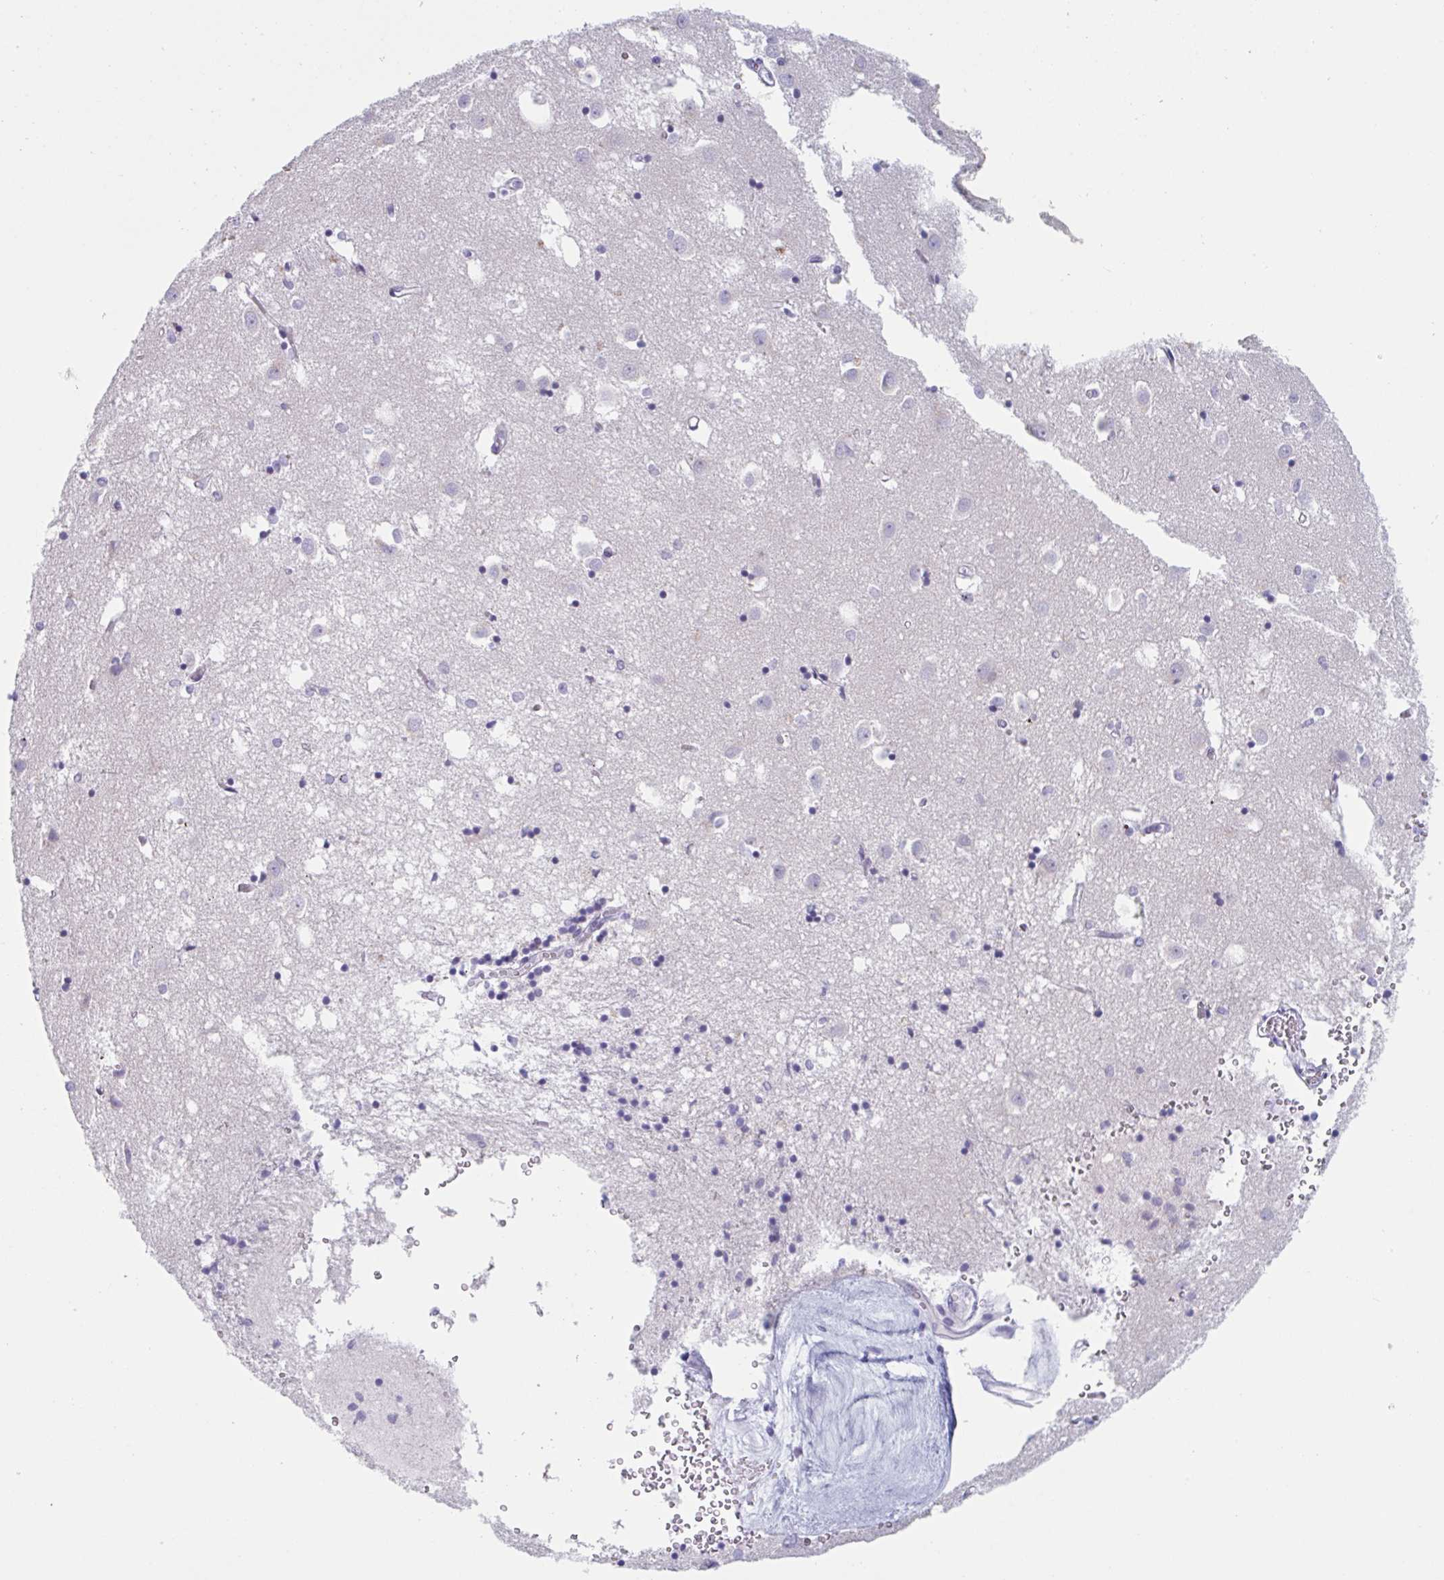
{"staining": {"intensity": "negative", "quantity": "none", "location": "none"}, "tissue": "caudate", "cell_type": "Glial cells", "image_type": "normal", "snomed": [{"axis": "morphology", "description": "Normal tissue, NOS"}, {"axis": "topography", "description": "Lateral ventricle wall"}], "caption": "This is an immunohistochemistry histopathology image of normal human caudate. There is no positivity in glial cells.", "gene": "HSD11B2", "patient": {"sex": "male", "age": 70}}